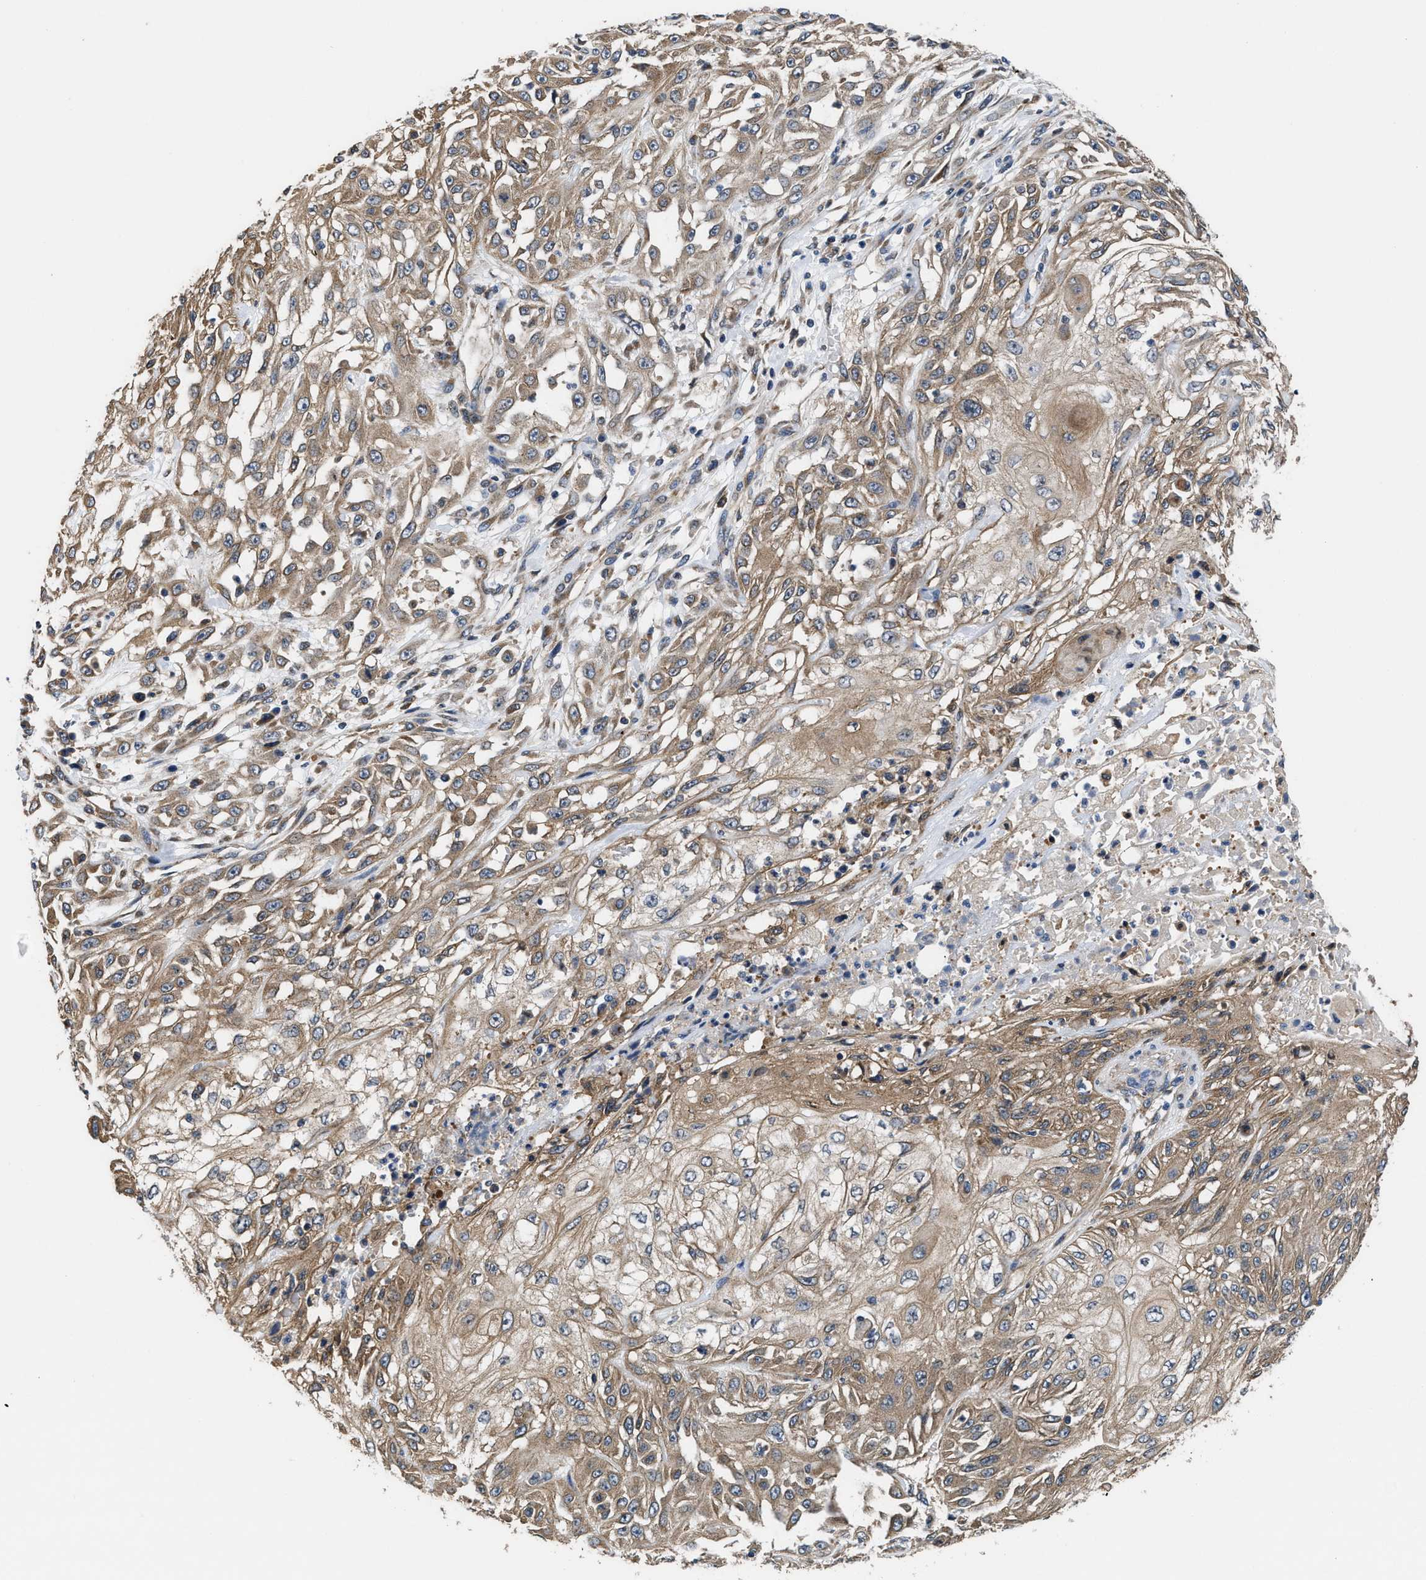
{"staining": {"intensity": "moderate", "quantity": ">75%", "location": "cytoplasmic/membranous"}, "tissue": "skin cancer", "cell_type": "Tumor cells", "image_type": "cancer", "snomed": [{"axis": "morphology", "description": "Squamous cell carcinoma, NOS"}, {"axis": "morphology", "description": "Squamous cell carcinoma, metastatic, NOS"}, {"axis": "topography", "description": "Skin"}, {"axis": "topography", "description": "Lymph node"}], "caption": "High-power microscopy captured an IHC image of skin cancer (metastatic squamous cell carcinoma), revealing moderate cytoplasmic/membranous positivity in approximately >75% of tumor cells.", "gene": "CEP128", "patient": {"sex": "male", "age": 75}}